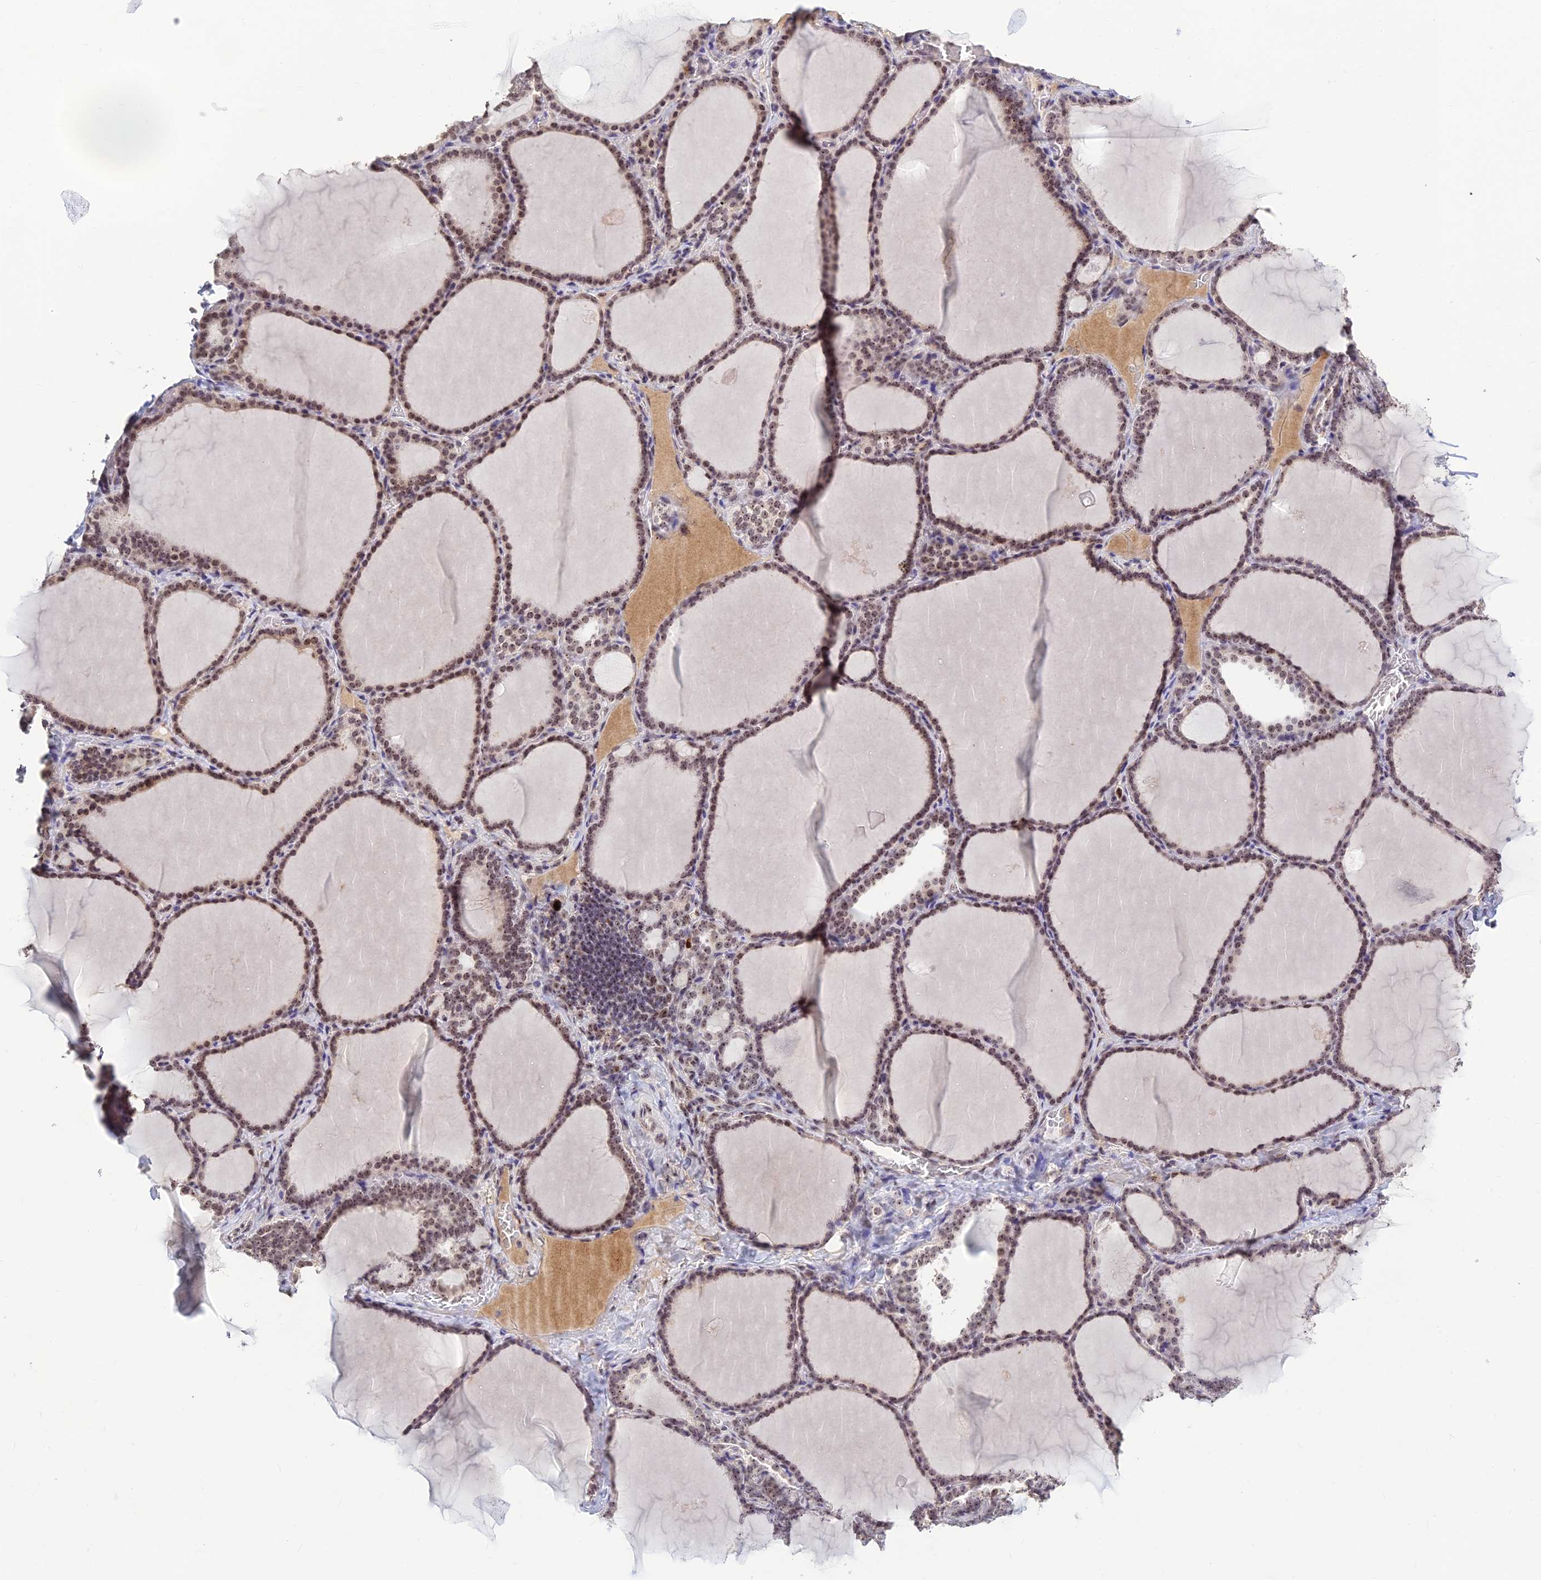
{"staining": {"intensity": "moderate", "quantity": ">75%", "location": "nuclear"}, "tissue": "thyroid gland", "cell_type": "Glandular cells", "image_type": "normal", "snomed": [{"axis": "morphology", "description": "Normal tissue, NOS"}, {"axis": "topography", "description": "Thyroid gland"}], "caption": "Thyroid gland stained with a brown dye demonstrates moderate nuclear positive staining in about >75% of glandular cells.", "gene": "POLR1G", "patient": {"sex": "female", "age": 39}}